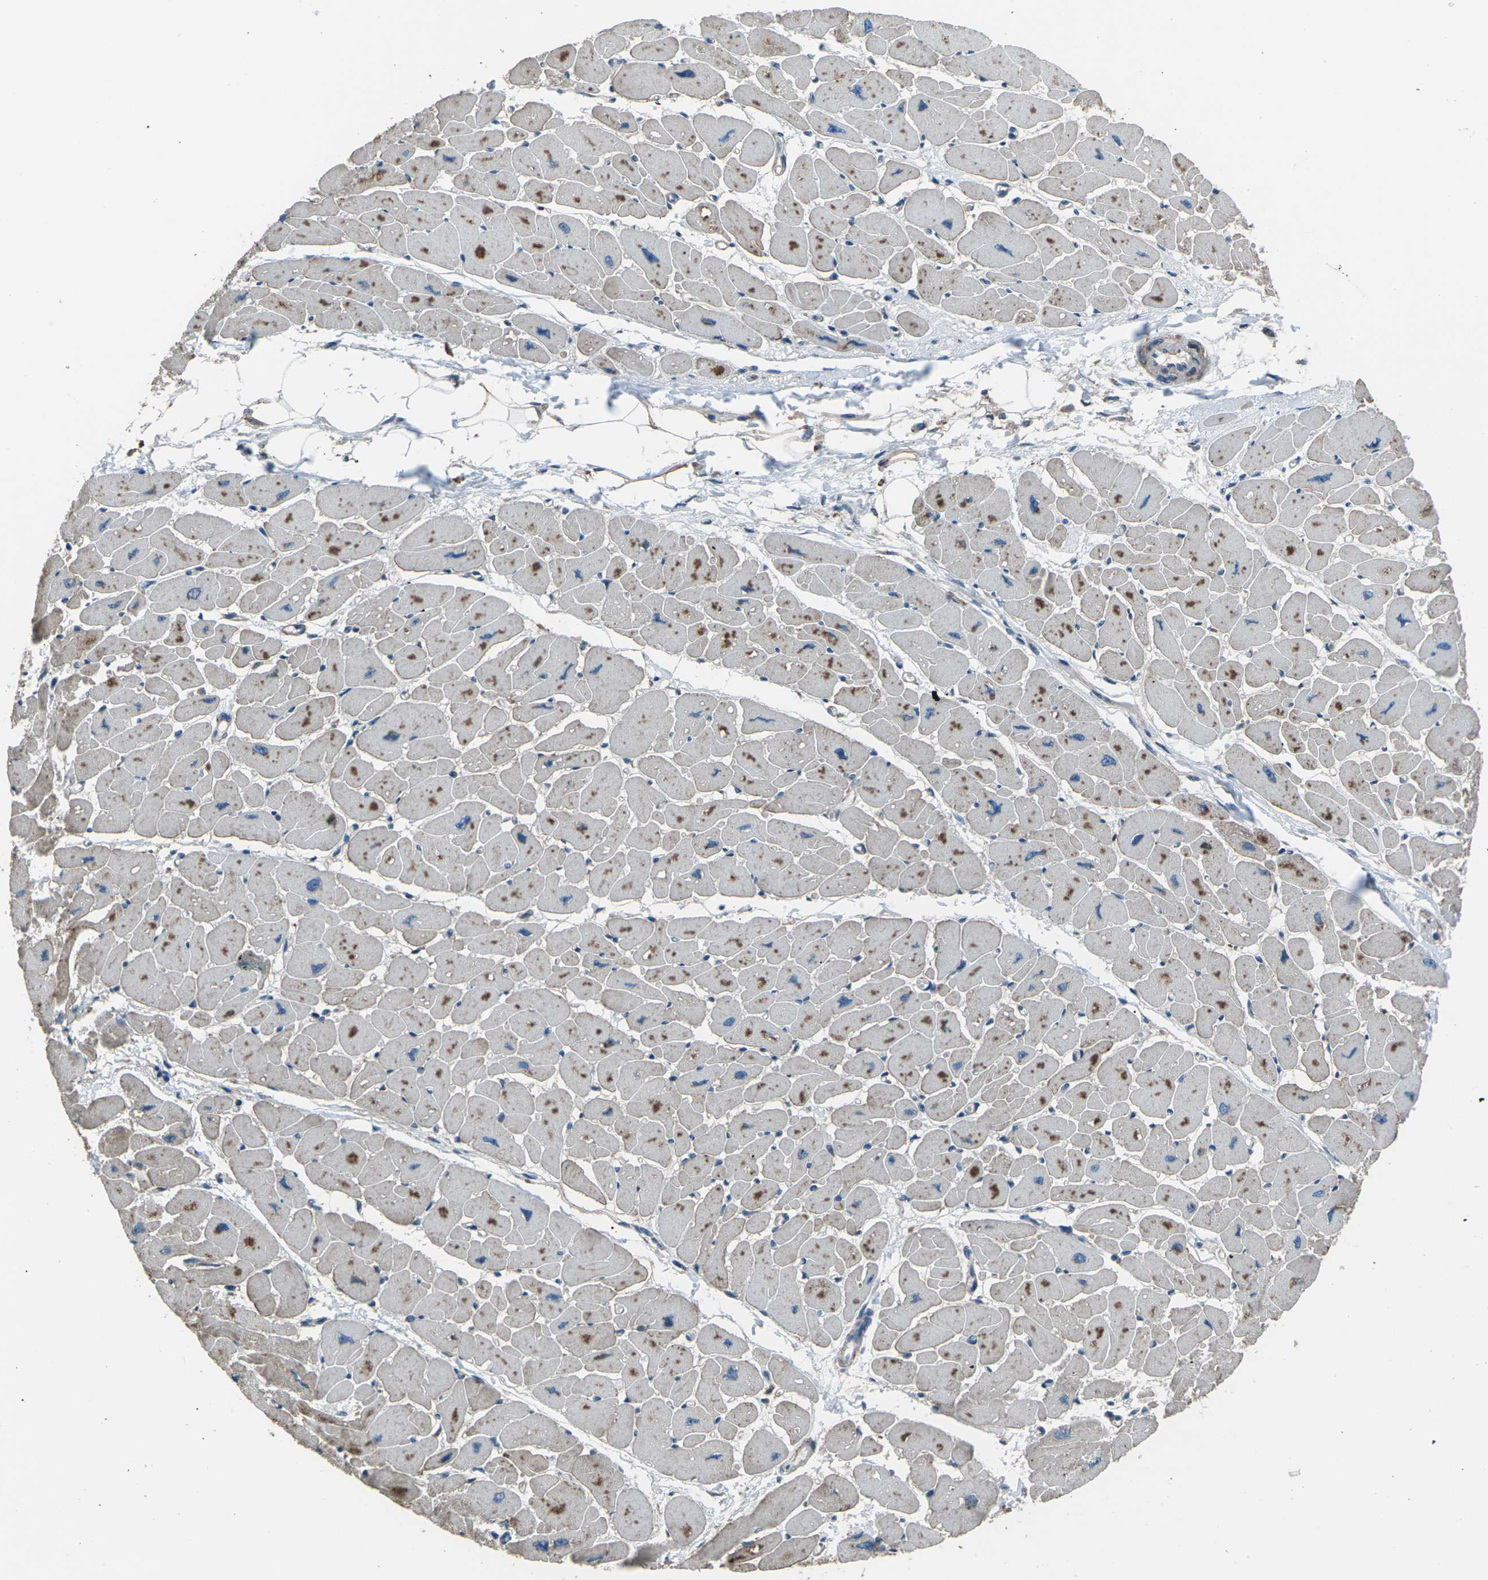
{"staining": {"intensity": "moderate", "quantity": ">75%", "location": "cytoplasmic/membranous"}, "tissue": "heart muscle", "cell_type": "Cardiomyocytes", "image_type": "normal", "snomed": [{"axis": "morphology", "description": "Normal tissue, NOS"}, {"axis": "topography", "description": "Heart"}], "caption": "Cardiomyocytes reveal medium levels of moderate cytoplasmic/membranous positivity in about >75% of cells in normal human heart muscle. (brown staining indicates protein expression, while blue staining denotes nuclei).", "gene": "CMTM4", "patient": {"sex": "female", "age": 54}}